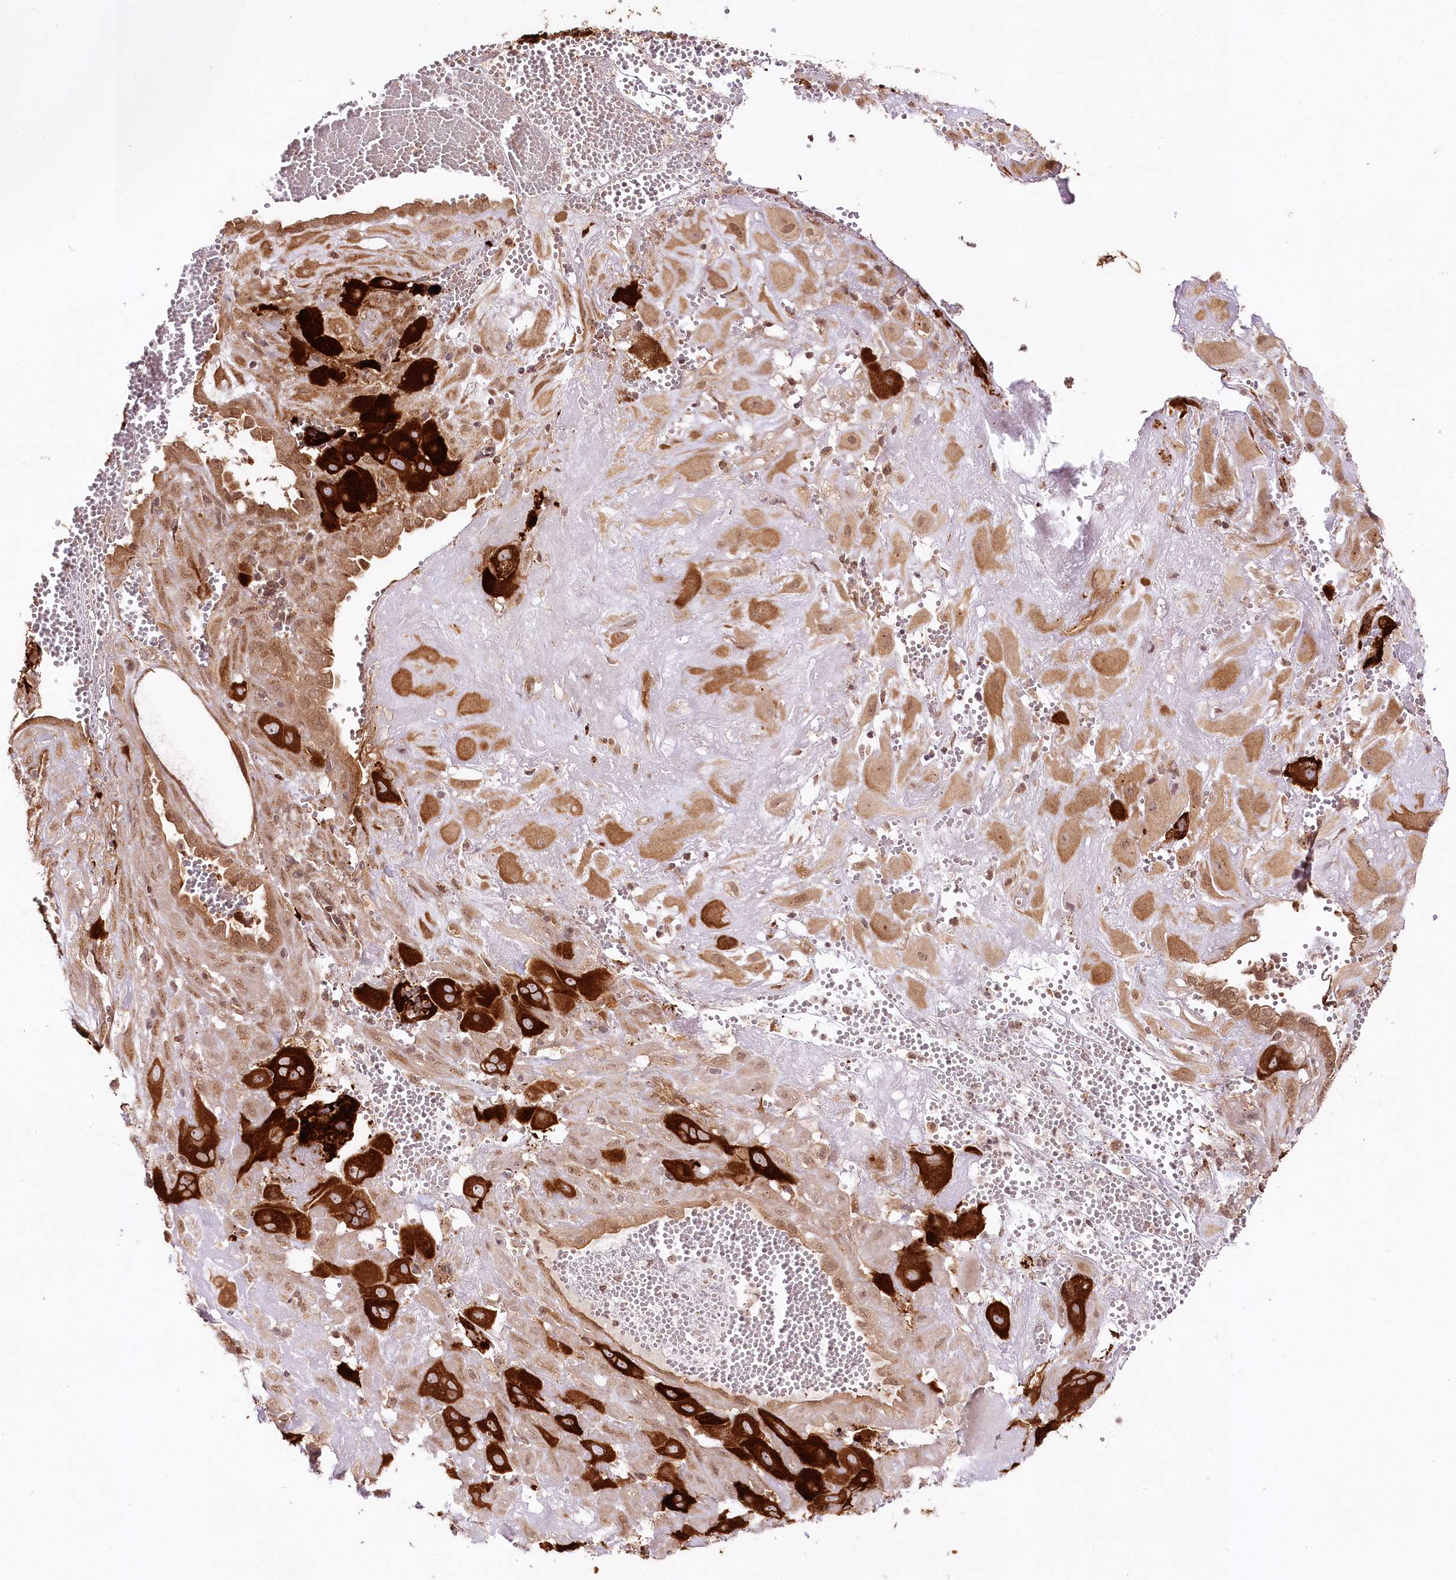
{"staining": {"intensity": "strong", "quantity": ">75%", "location": "cytoplasmic/membranous"}, "tissue": "cervical cancer", "cell_type": "Tumor cells", "image_type": "cancer", "snomed": [{"axis": "morphology", "description": "Squamous cell carcinoma, NOS"}, {"axis": "topography", "description": "Cervix"}], "caption": "Brown immunohistochemical staining in cervical squamous cell carcinoma displays strong cytoplasmic/membranous staining in approximately >75% of tumor cells. (Stains: DAB (3,3'-diaminobenzidine) in brown, nuclei in blue, Microscopy: brightfield microscopy at high magnification).", "gene": "ENSG00000144785", "patient": {"sex": "female", "age": 34}}